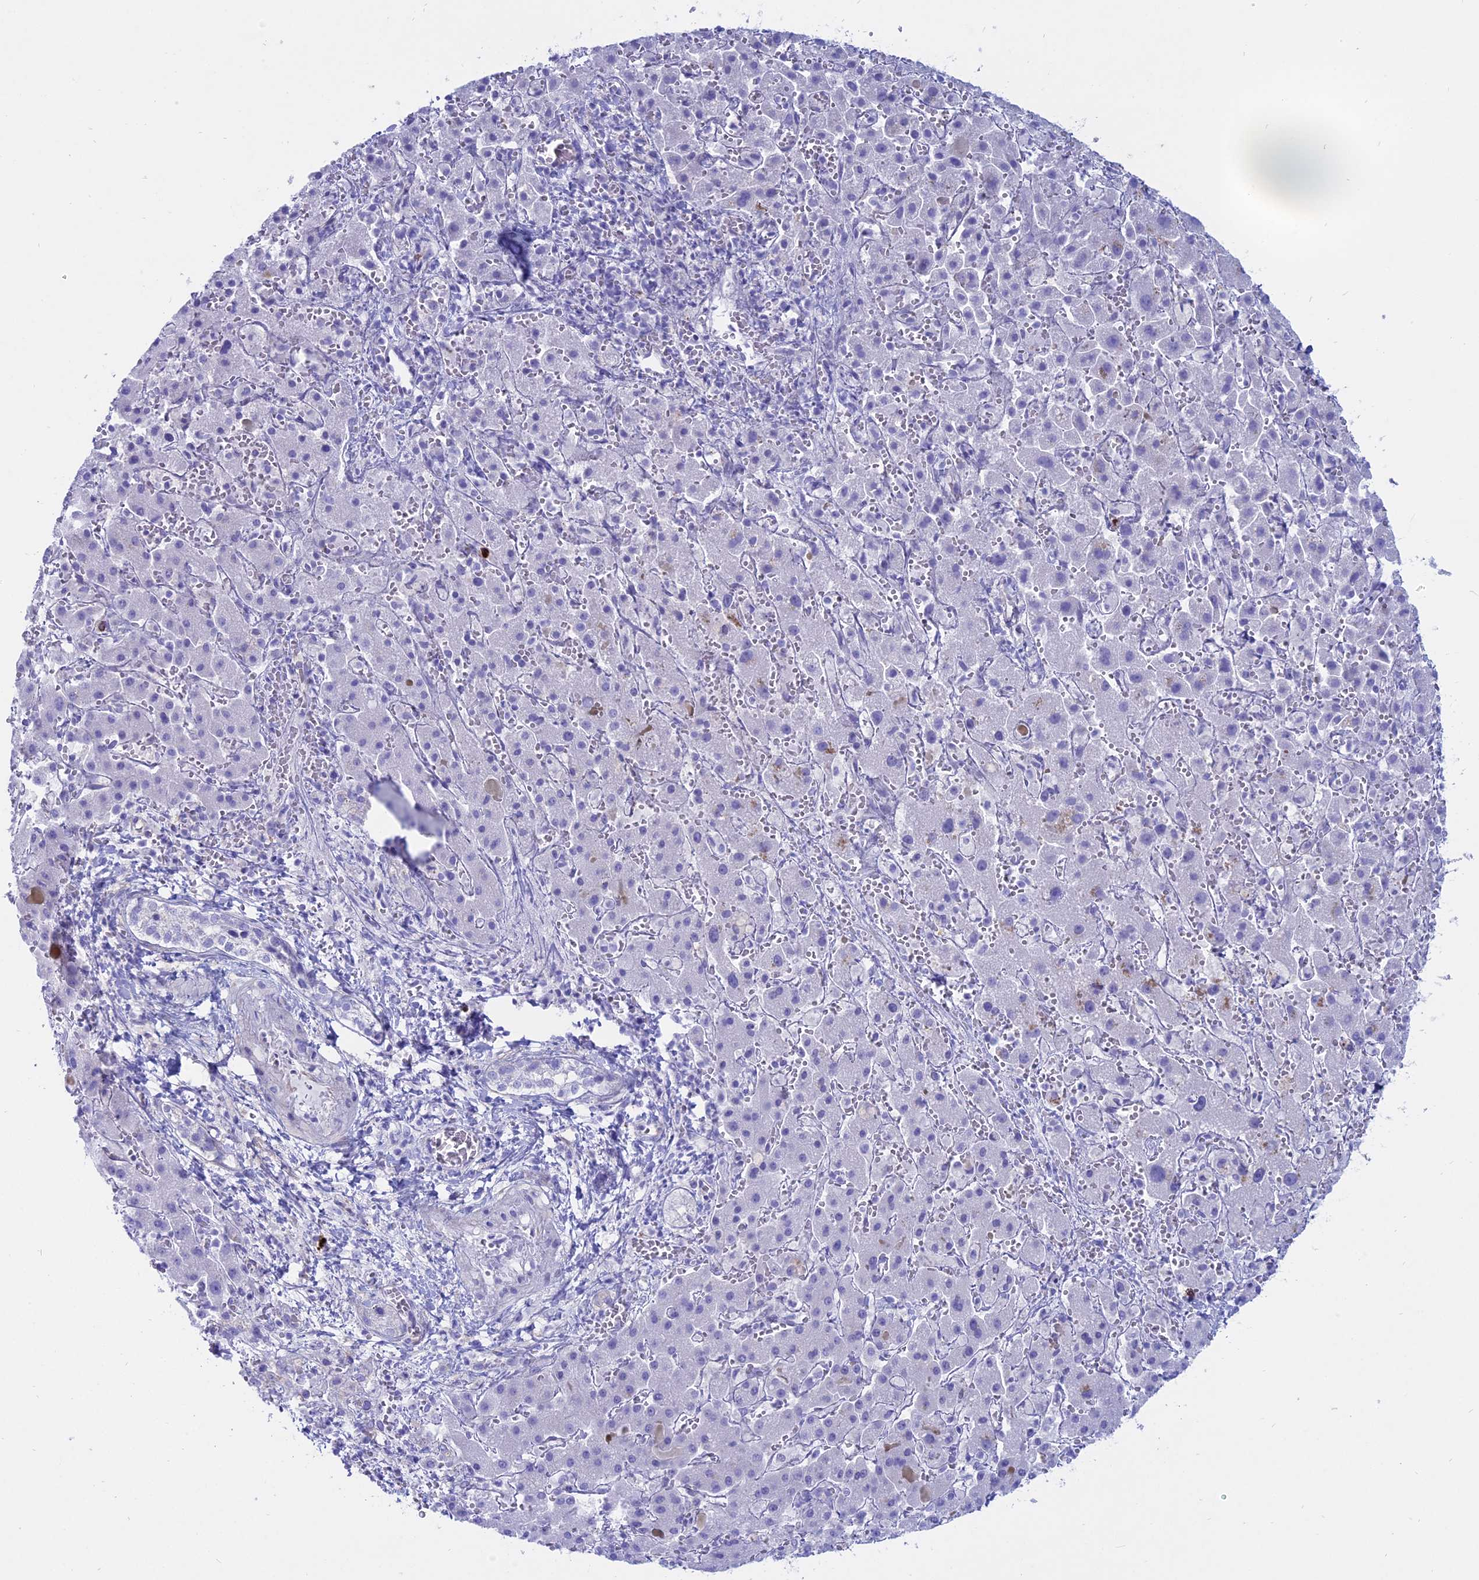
{"staining": {"intensity": "negative", "quantity": "none", "location": "none"}, "tissue": "liver cancer", "cell_type": "Tumor cells", "image_type": "cancer", "snomed": [{"axis": "morphology", "description": "Cholangiocarcinoma"}, {"axis": "topography", "description": "Liver"}], "caption": "Immunohistochemical staining of liver cholangiocarcinoma shows no significant staining in tumor cells. The staining was performed using DAB to visualize the protein expression in brown, while the nuclei were stained in blue with hematoxylin (Magnification: 20x).", "gene": "OR2AE1", "patient": {"sex": "female", "age": 52}}